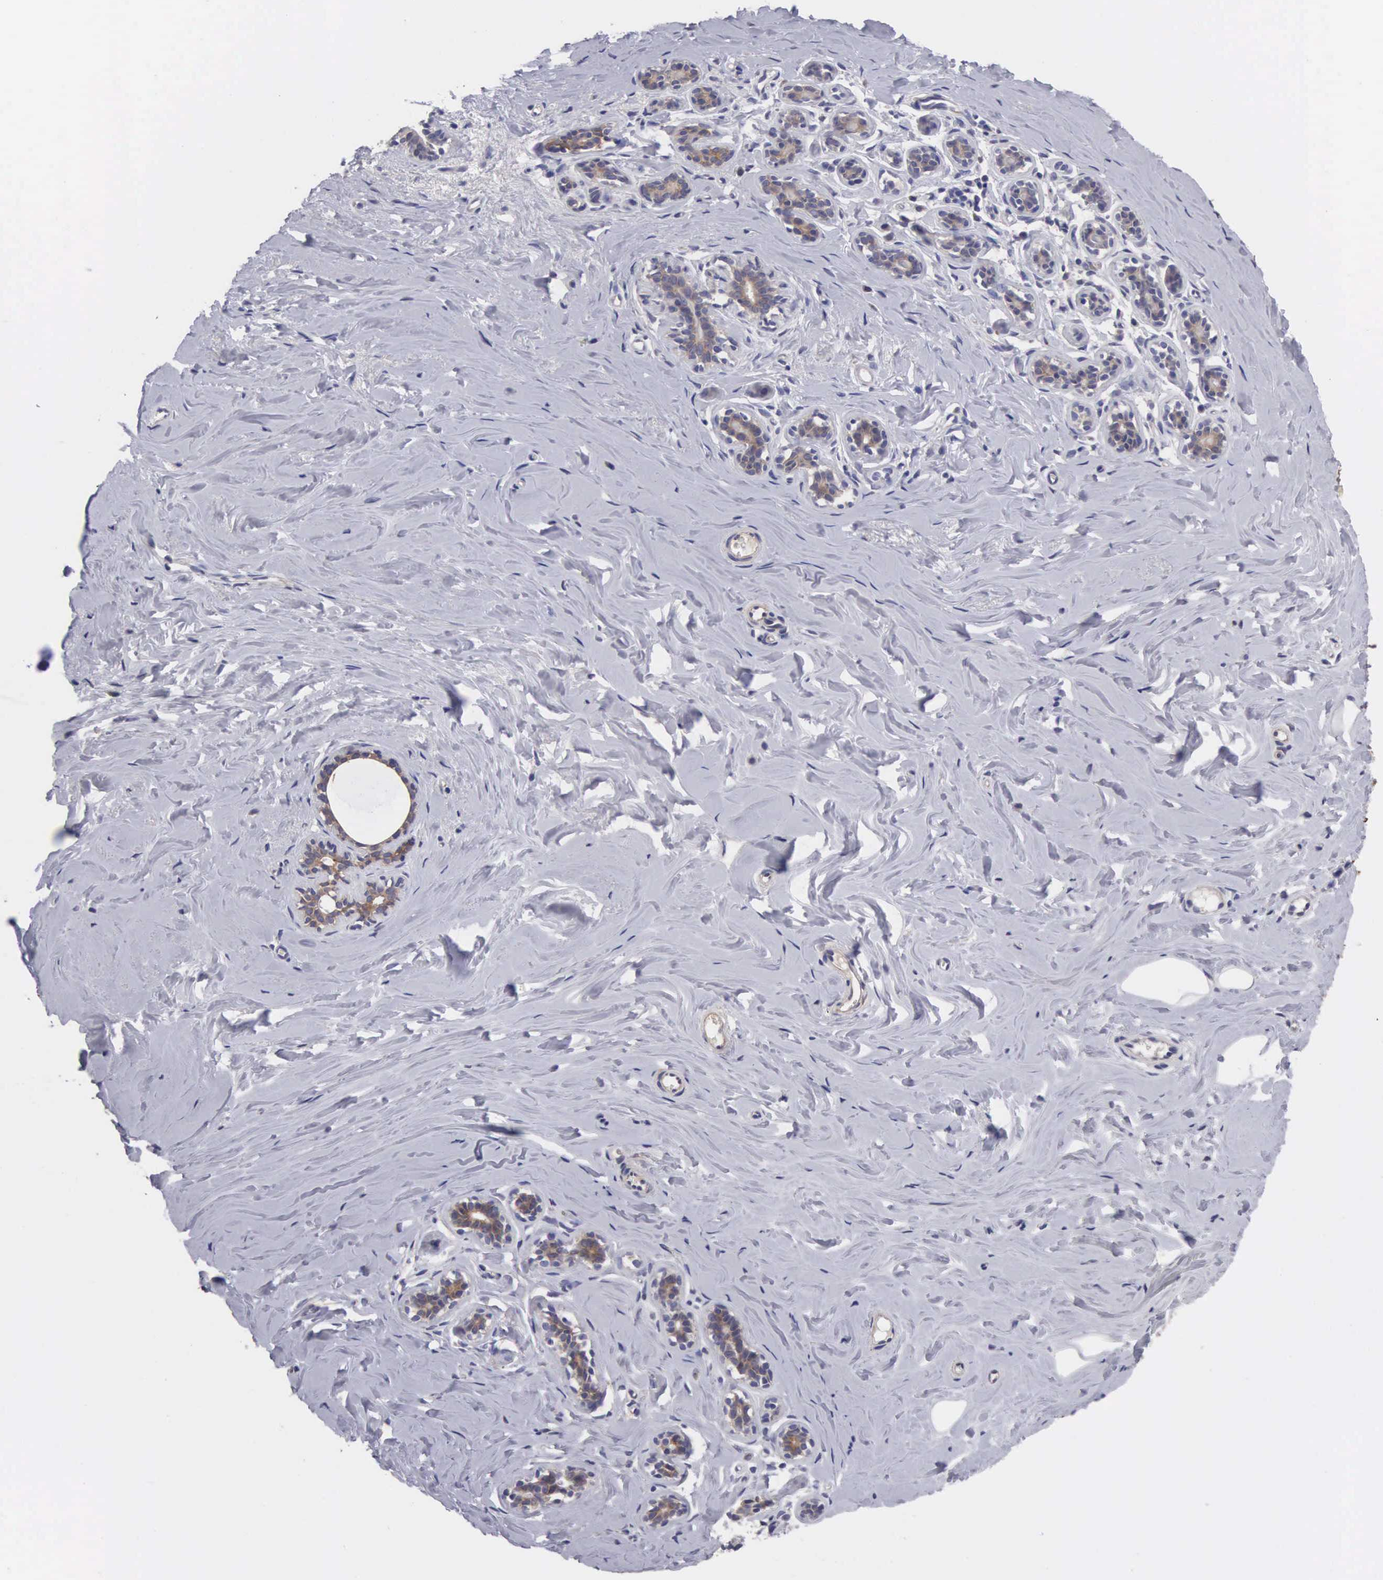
{"staining": {"intensity": "negative", "quantity": "none", "location": "none"}, "tissue": "breast", "cell_type": "Adipocytes", "image_type": "normal", "snomed": [{"axis": "morphology", "description": "Normal tissue, NOS"}, {"axis": "topography", "description": "Breast"}], "caption": "The photomicrograph demonstrates no significant staining in adipocytes of breast. (DAB (3,3'-diaminobenzidine) immunohistochemistry (IHC) visualized using brightfield microscopy, high magnification).", "gene": "SLITRK4", "patient": {"sex": "female", "age": 45}}